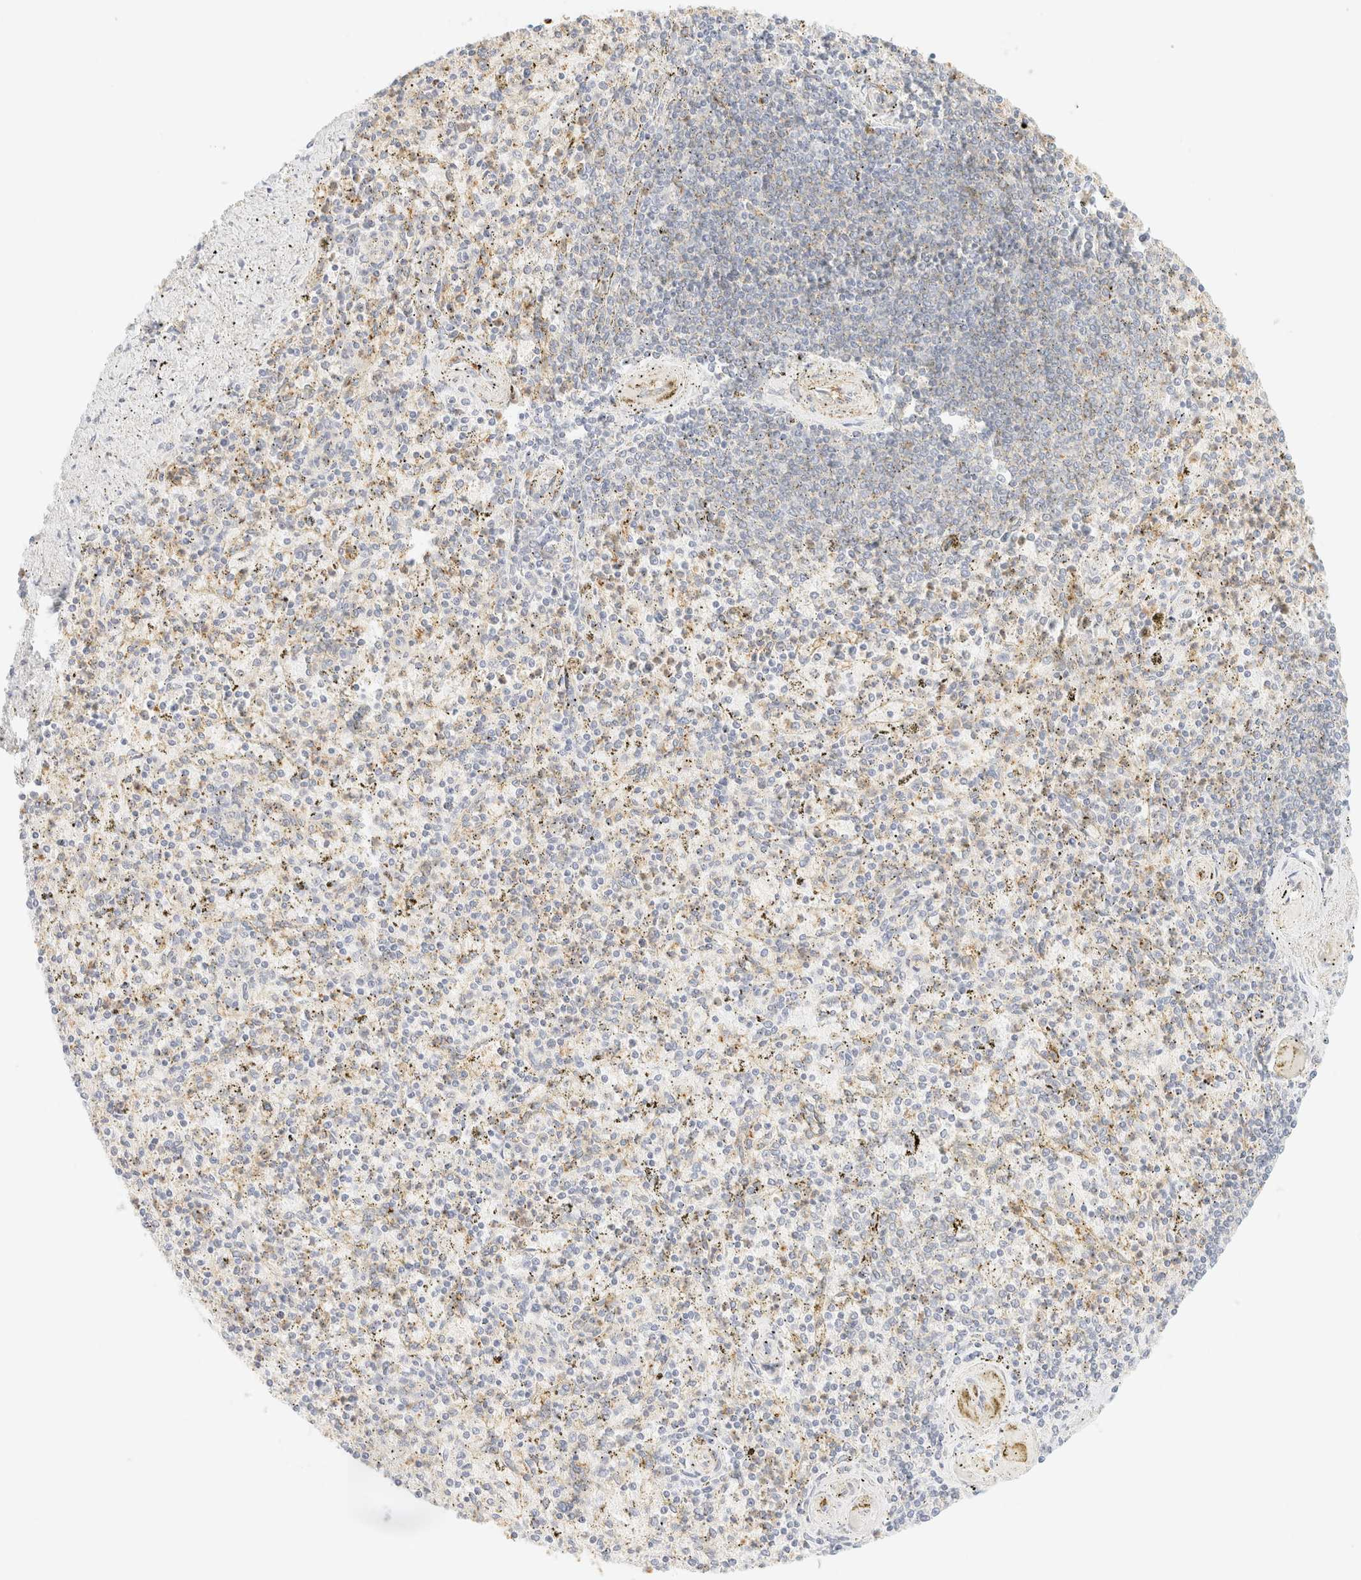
{"staining": {"intensity": "weak", "quantity": "<25%", "location": "cytoplasmic/membranous"}, "tissue": "spleen", "cell_type": "Cells in red pulp", "image_type": "normal", "snomed": [{"axis": "morphology", "description": "Normal tissue, NOS"}, {"axis": "topography", "description": "Spleen"}], "caption": "DAB (3,3'-diaminobenzidine) immunohistochemical staining of unremarkable human spleen reveals no significant positivity in cells in red pulp.", "gene": "OTOP2", "patient": {"sex": "male", "age": 72}}